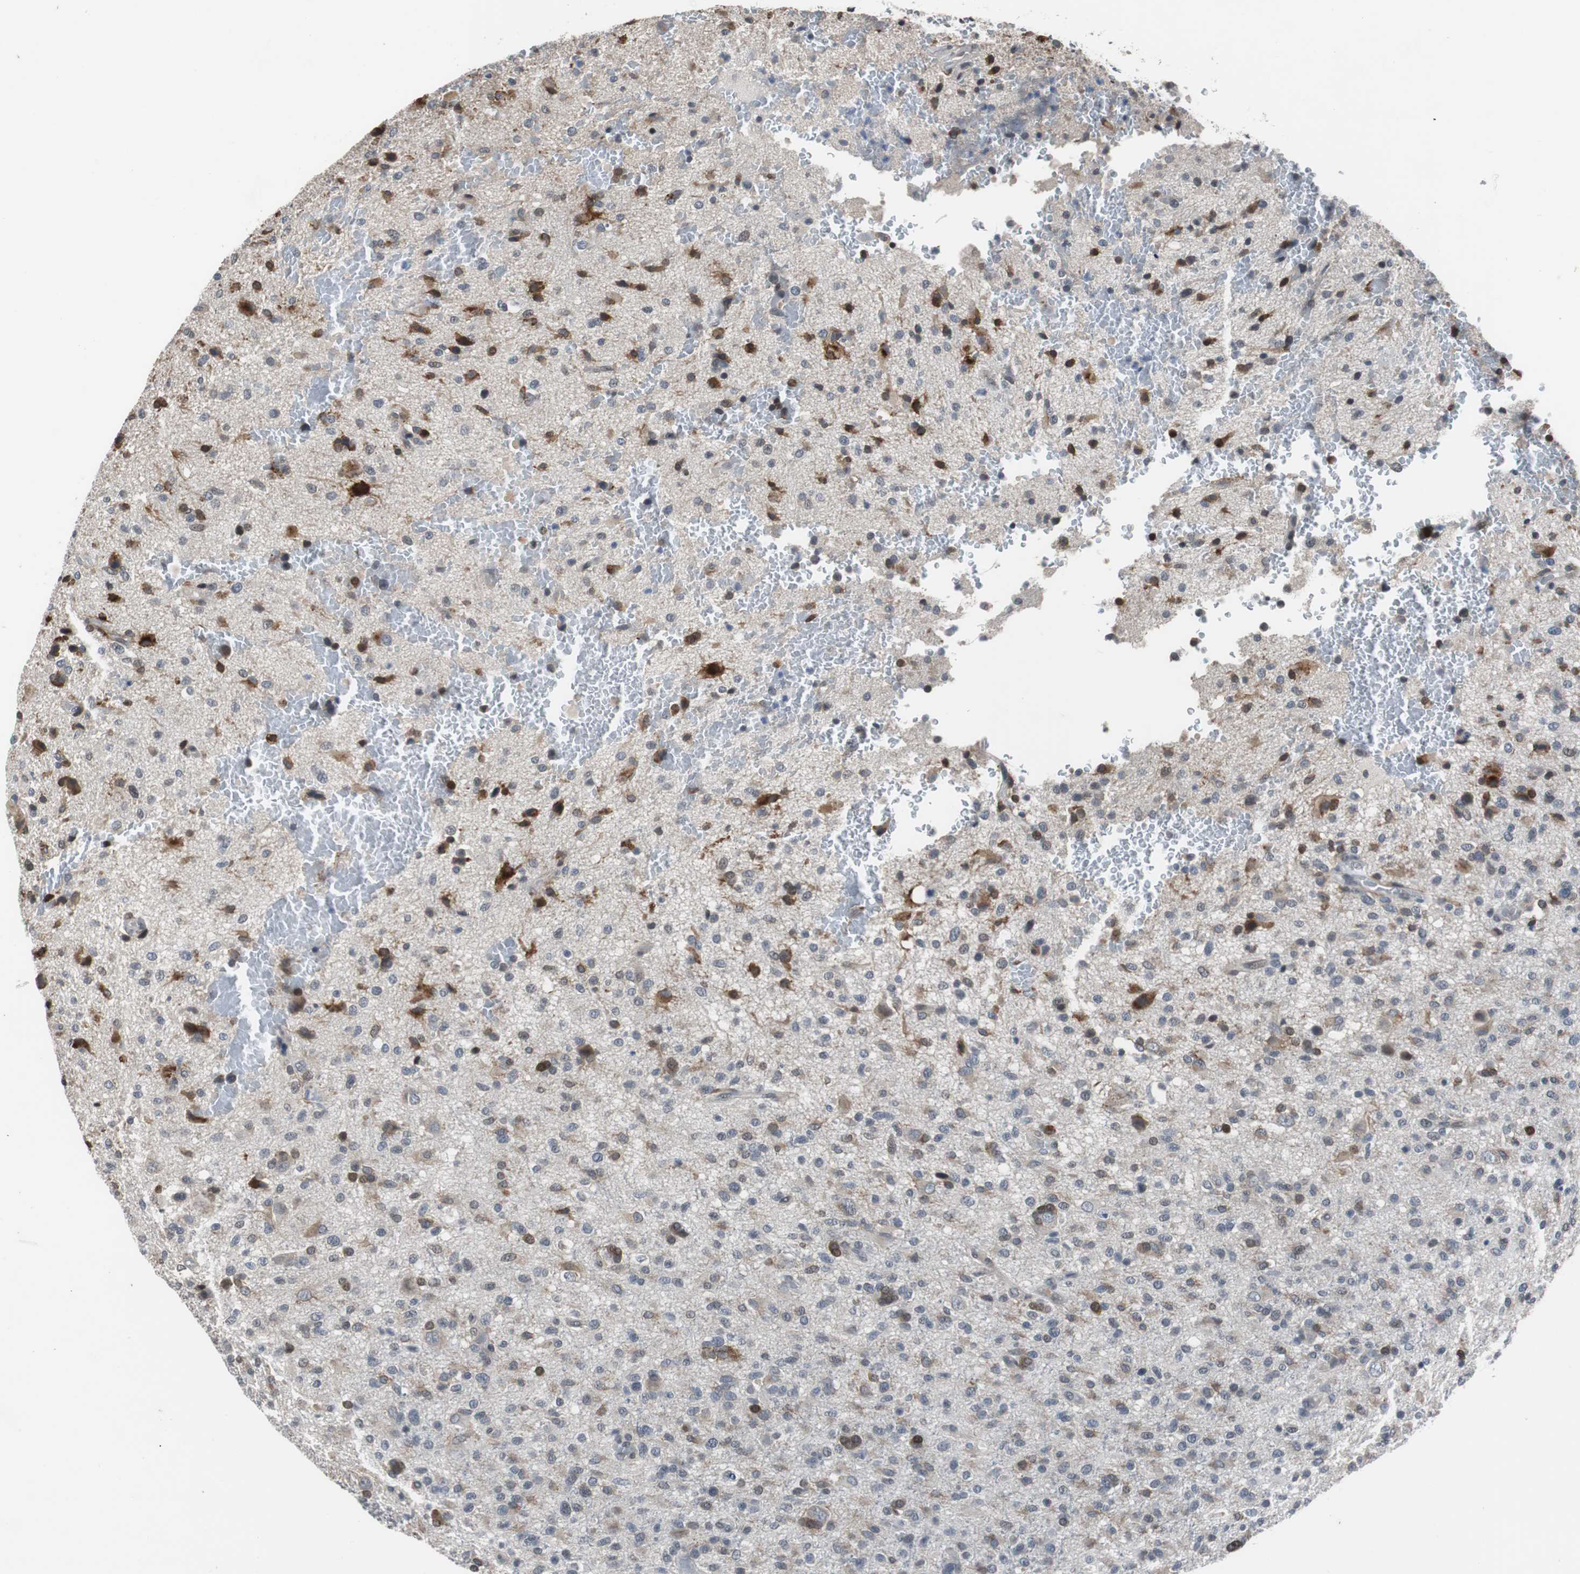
{"staining": {"intensity": "moderate", "quantity": ">75%", "location": "cytoplasmic/membranous"}, "tissue": "glioma", "cell_type": "Tumor cells", "image_type": "cancer", "snomed": [{"axis": "morphology", "description": "Glioma, malignant, High grade"}, {"axis": "topography", "description": "Brain"}], "caption": "An IHC photomicrograph of tumor tissue is shown. Protein staining in brown shows moderate cytoplasmic/membranous positivity in malignant glioma (high-grade) within tumor cells. (Stains: DAB (3,3'-diaminobenzidine) in brown, nuclei in blue, Microscopy: brightfield microscopy at high magnification).", "gene": "TP63", "patient": {"sex": "male", "age": 71}}